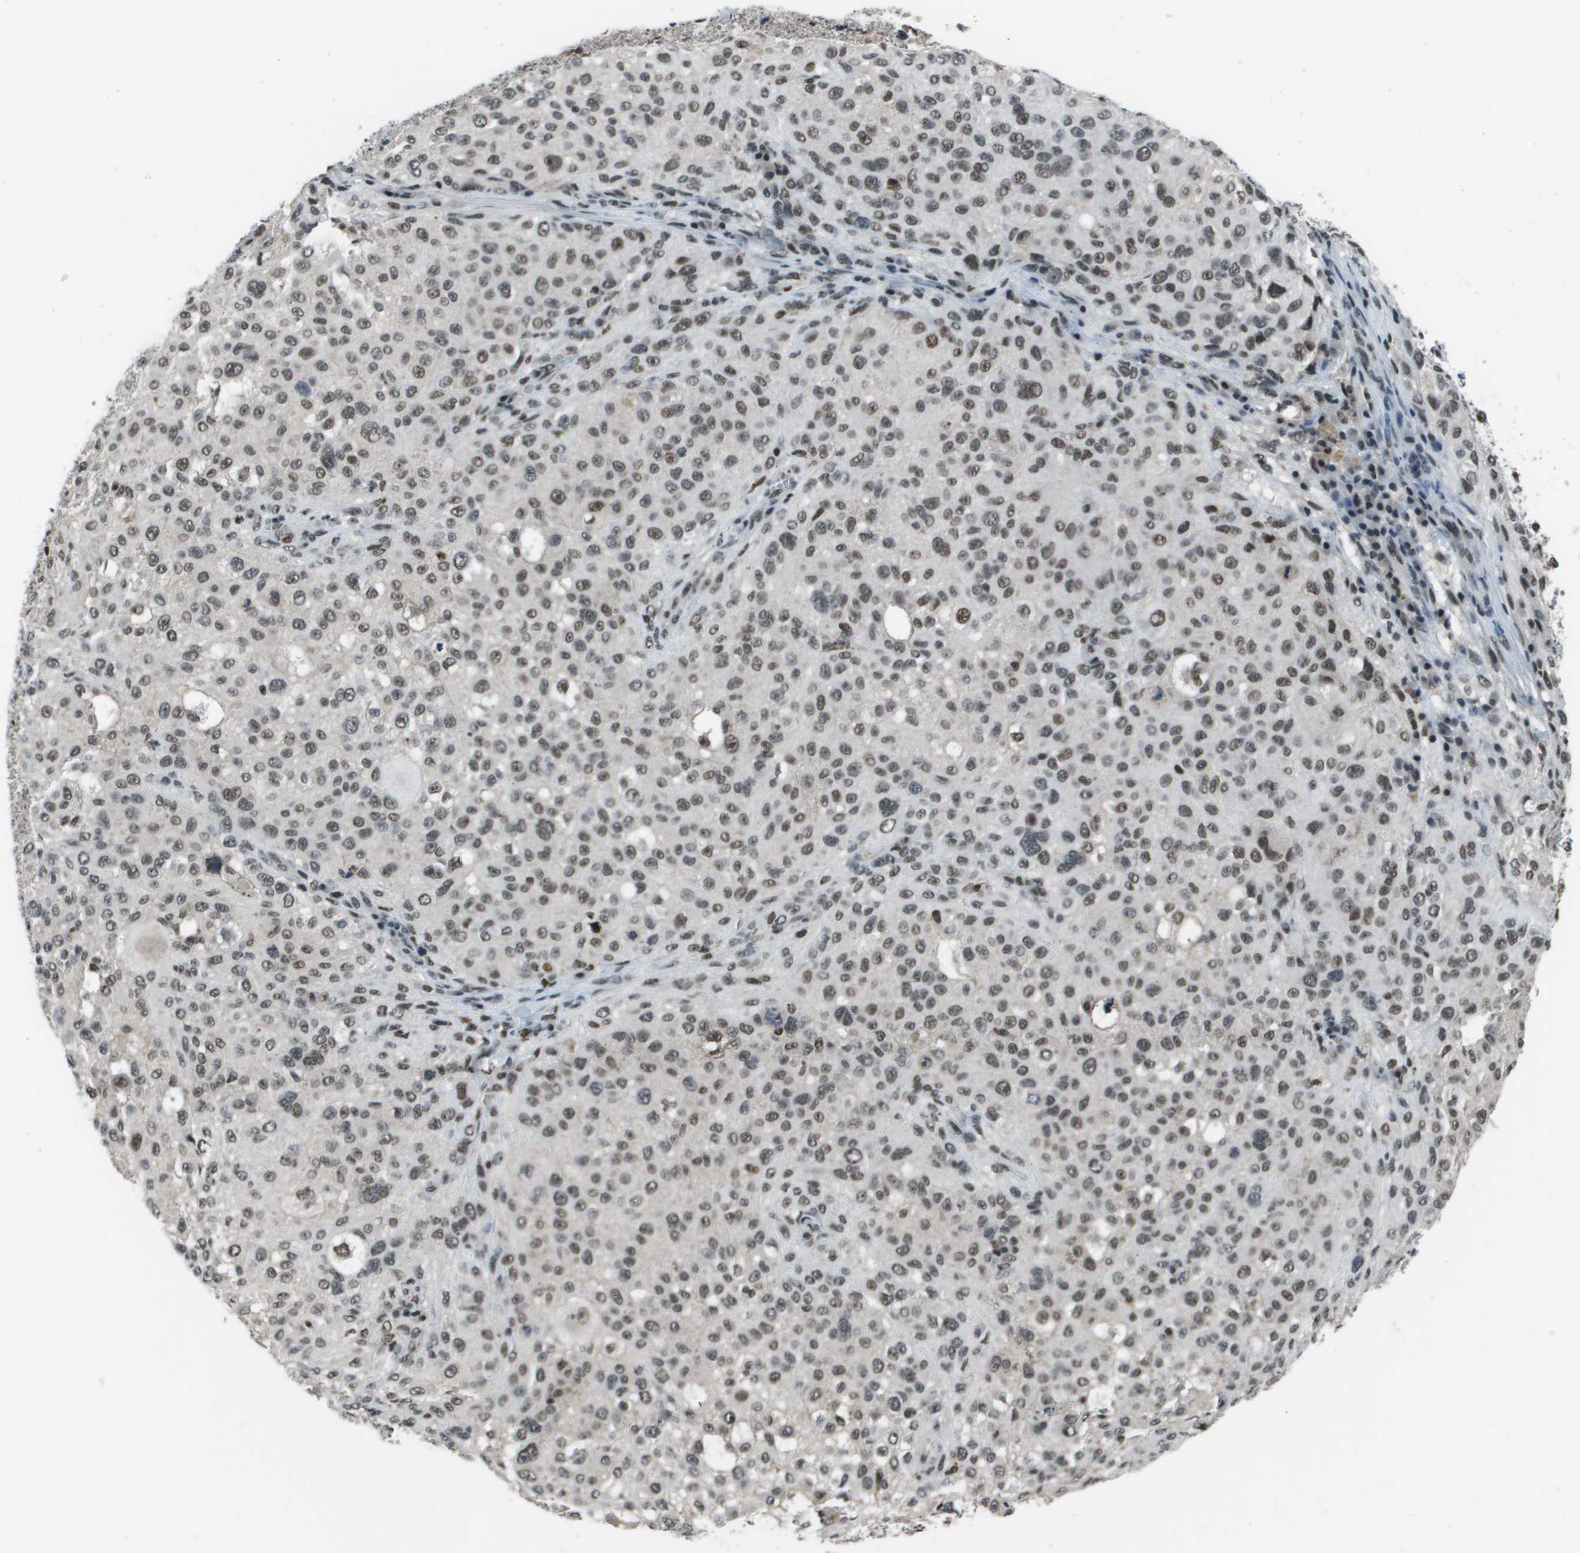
{"staining": {"intensity": "moderate", "quantity": ">75%", "location": "nuclear"}, "tissue": "melanoma", "cell_type": "Tumor cells", "image_type": "cancer", "snomed": [{"axis": "morphology", "description": "Necrosis, NOS"}, {"axis": "morphology", "description": "Malignant melanoma, NOS"}, {"axis": "topography", "description": "Skin"}], "caption": "Approximately >75% of tumor cells in human melanoma reveal moderate nuclear protein staining as visualized by brown immunohistochemical staining.", "gene": "THRAP3", "patient": {"sex": "female", "age": 87}}